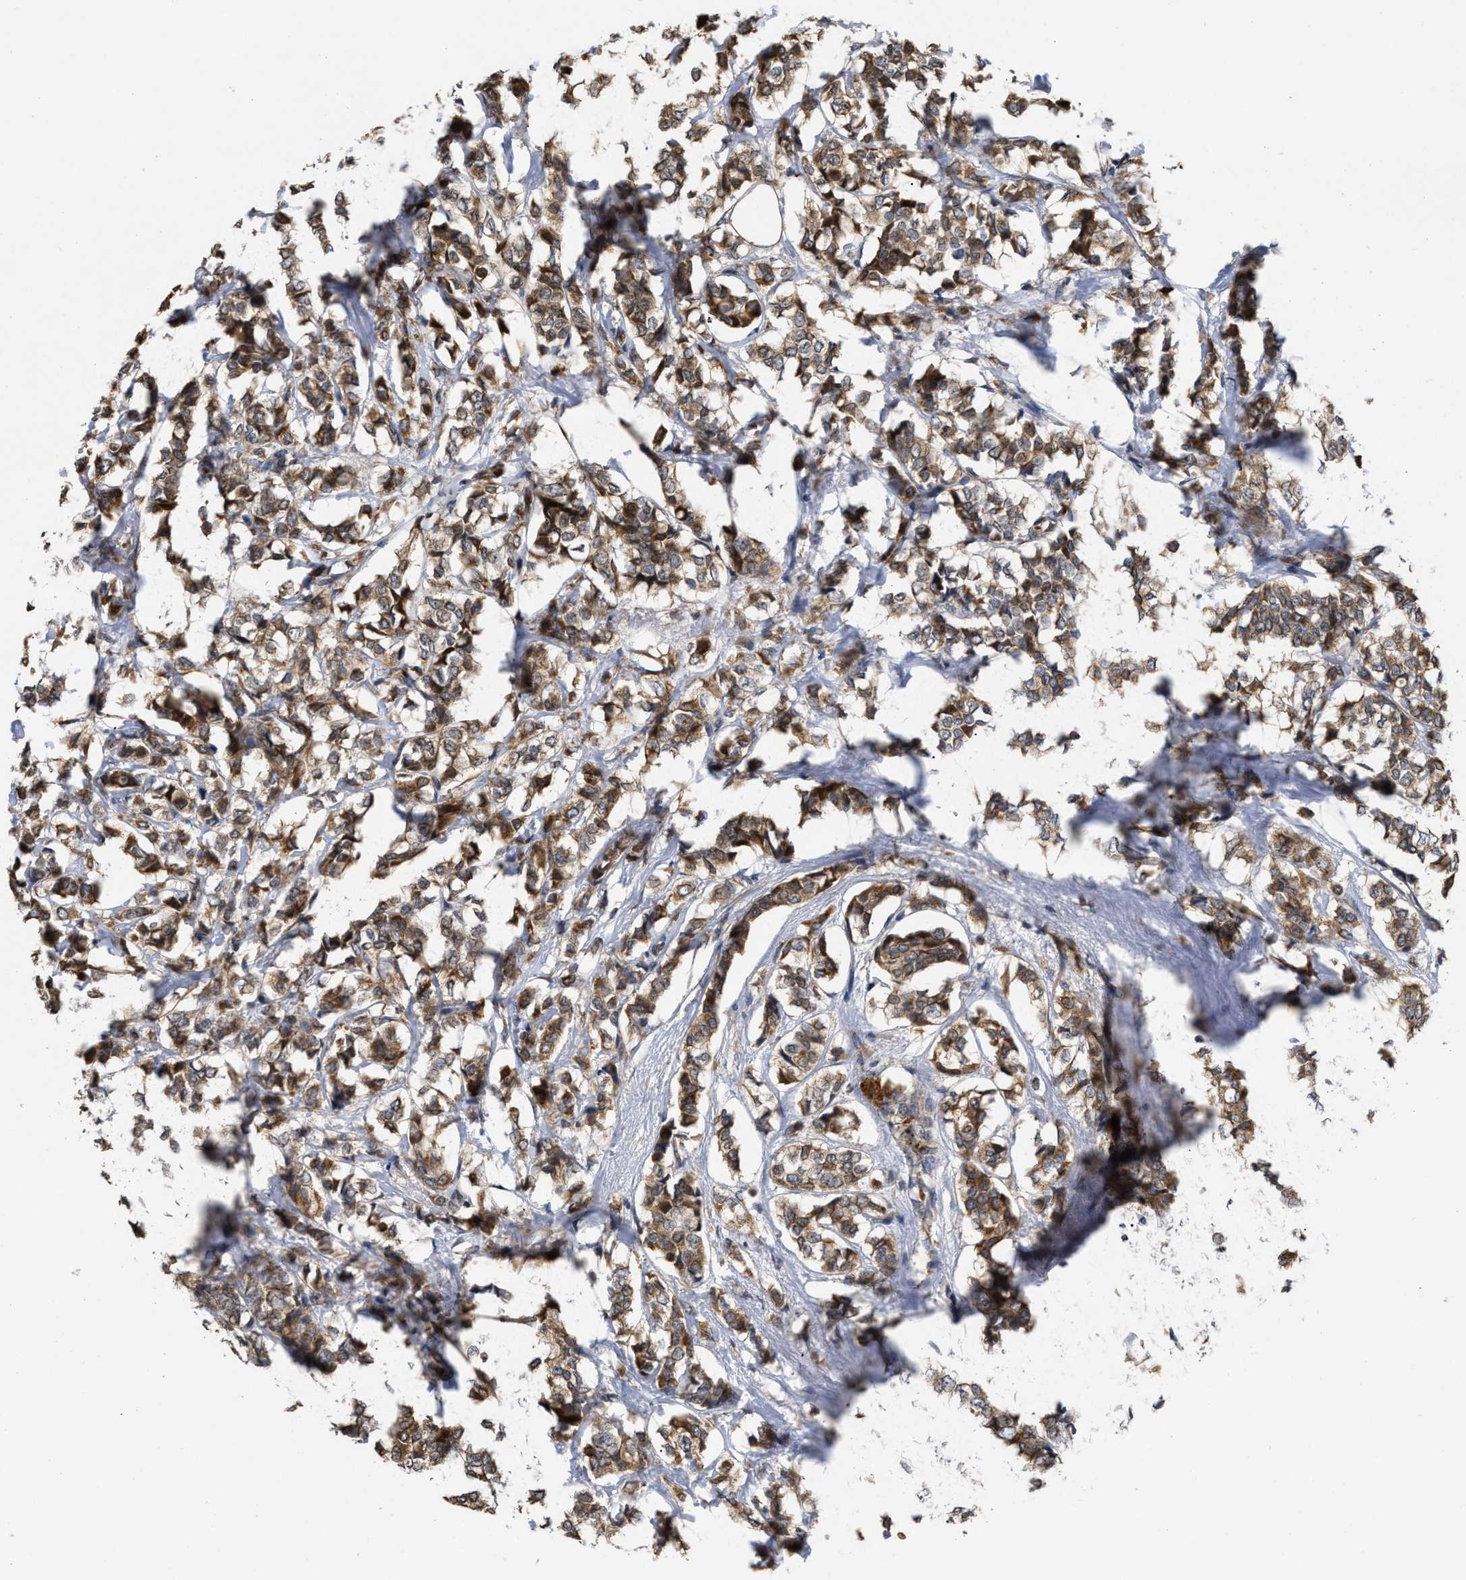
{"staining": {"intensity": "moderate", "quantity": ">75%", "location": "cytoplasmic/membranous"}, "tissue": "breast cancer", "cell_type": "Tumor cells", "image_type": "cancer", "snomed": [{"axis": "morphology", "description": "Lobular carcinoma"}, {"axis": "topography", "description": "Breast"}], "caption": "Immunohistochemistry (IHC) micrograph of neoplastic tissue: breast cancer stained using immunohistochemistry (IHC) demonstrates medium levels of moderate protein expression localized specifically in the cytoplasmic/membranous of tumor cells, appearing as a cytoplasmic/membranous brown color.", "gene": "SAR1A", "patient": {"sex": "female", "age": 60}}